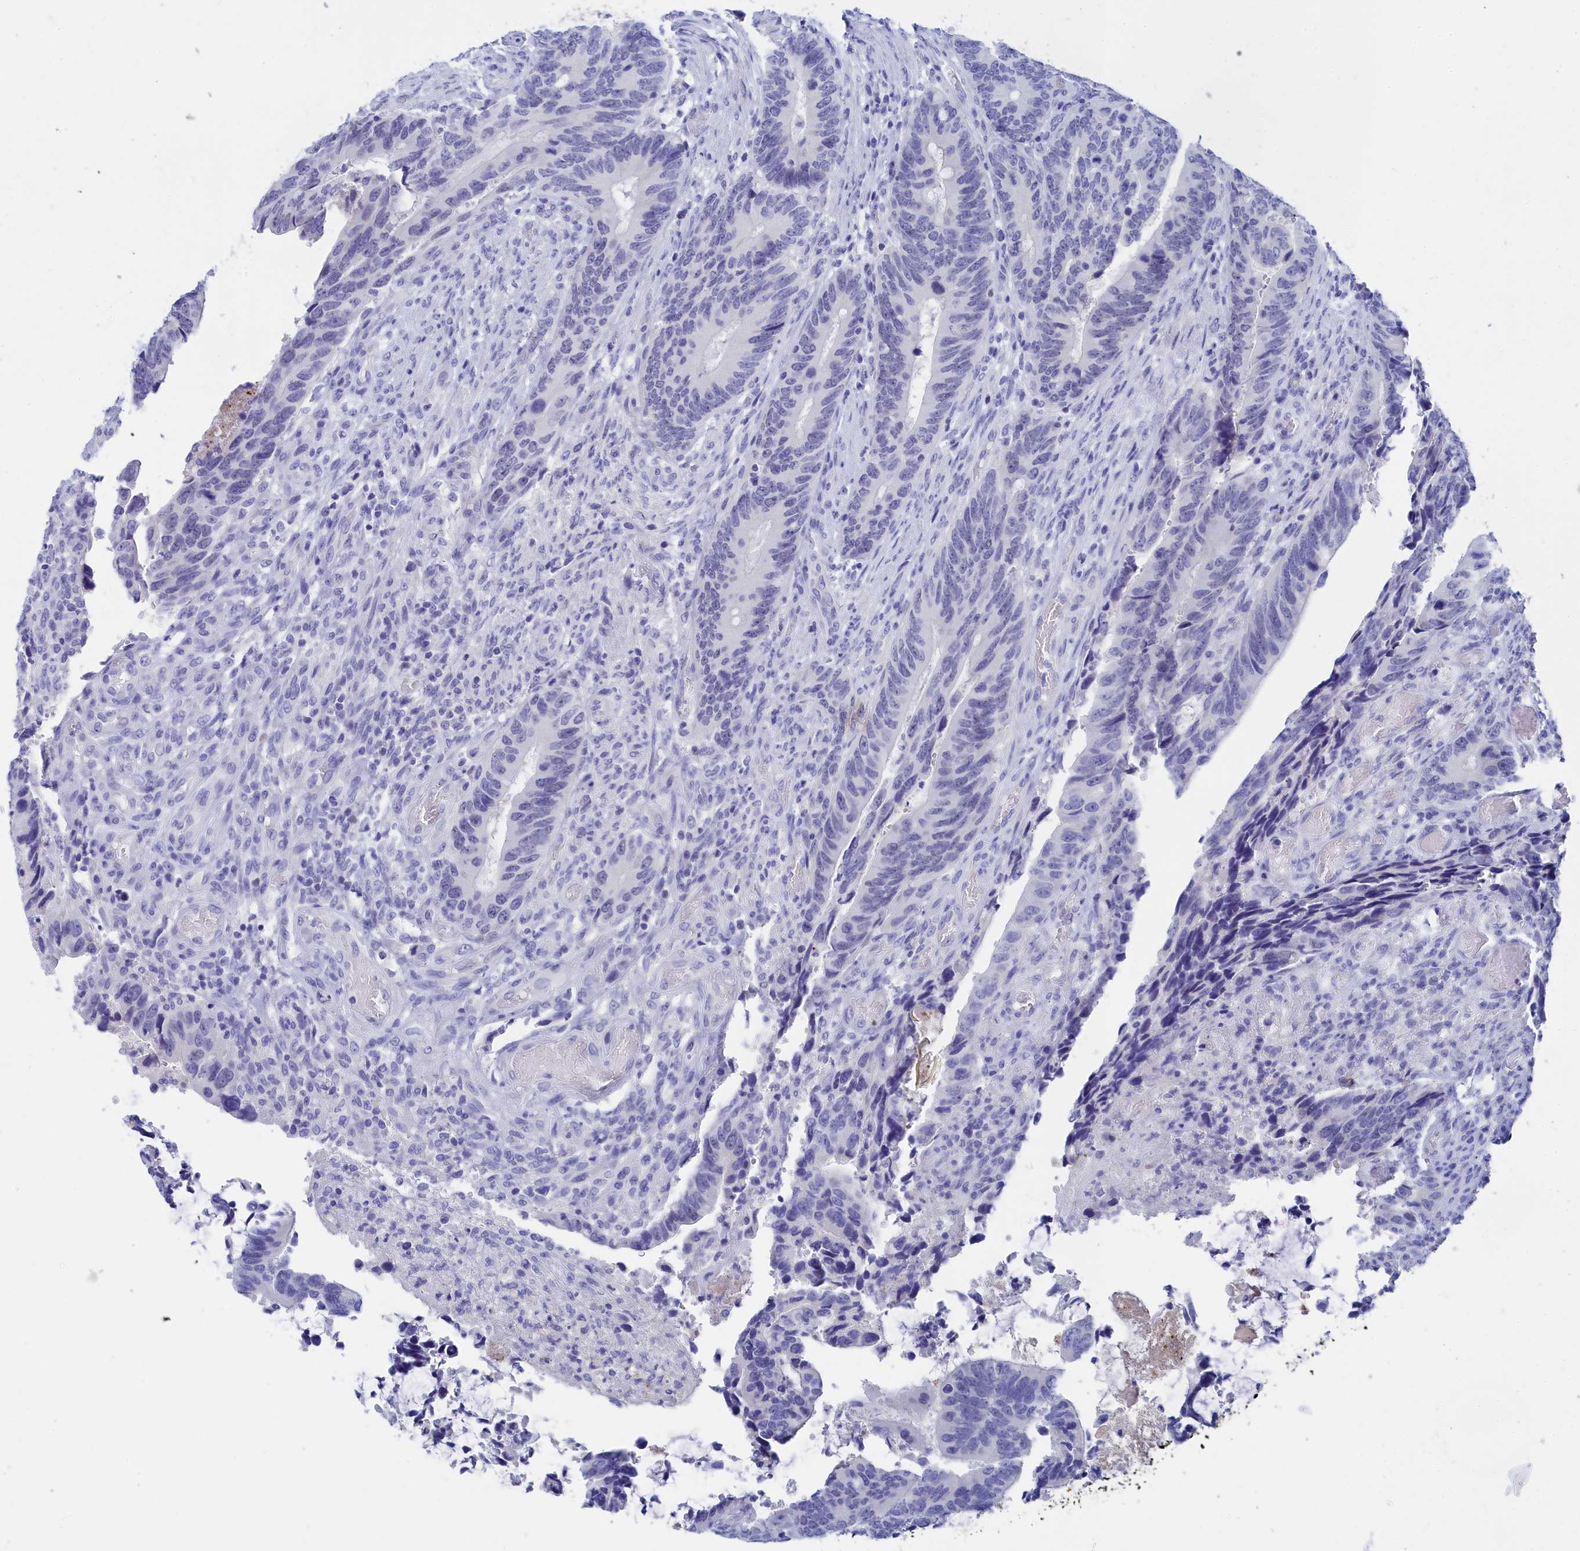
{"staining": {"intensity": "negative", "quantity": "none", "location": "none"}, "tissue": "colorectal cancer", "cell_type": "Tumor cells", "image_type": "cancer", "snomed": [{"axis": "morphology", "description": "Adenocarcinoma, NOS"}, {"axis": "topography", "description": "Colon"}], "caption": "Colorectal adenocarcinoma was stained to show a protein in brown. There is no significant staining in tumor cells.", "gene": "TRIM10", "patient": {"sex": "male", "age": 87}}